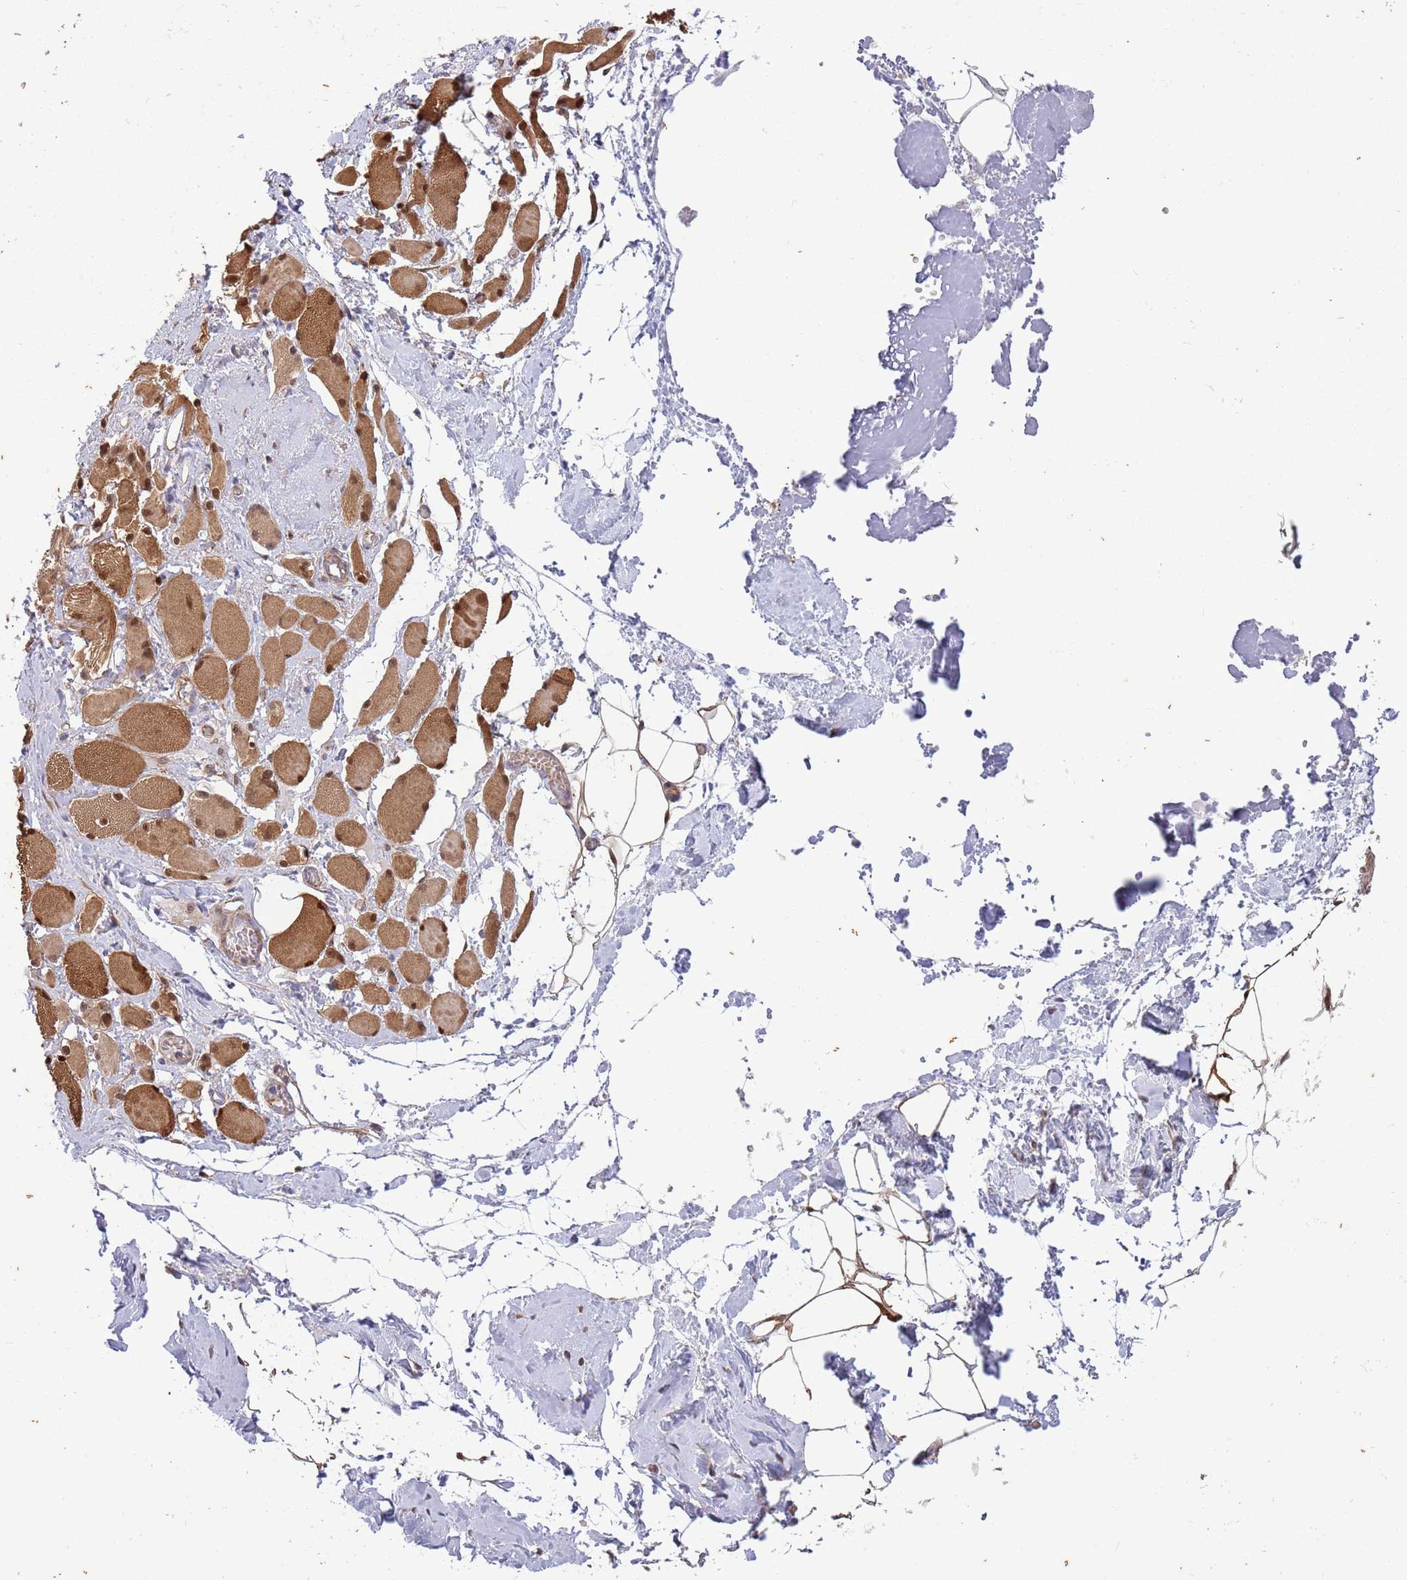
{"staining": {"intensity": "moderate", "quantity": ">75%", "location": "cytoplasmic/membranous,nuclear"}, "tissue": "skeletal muscle", "cell_type": "Myocytes", "image_type": "normal", "snomed": [{"axis": "morphology", "description": "Normal tissue, NOS"}, {"axis": "morphology", "description": "Basal cell carcinoma"}, {"axis": "topography", "description": "Skeletal muscle"}], "caption": "A medium amount of moderate cytoplasmic/membranous,nuclear expression is present in approximately >75% of myocytes in normal skeletal muscle. Using DAB (3,3'-diaminobenzidine) (brown) and hematoxylin (blue) stains, captured at high magnification using brightfield microscopy.", "gene": "ITGB6", "patient": {"sex": "female", "age": 64}}